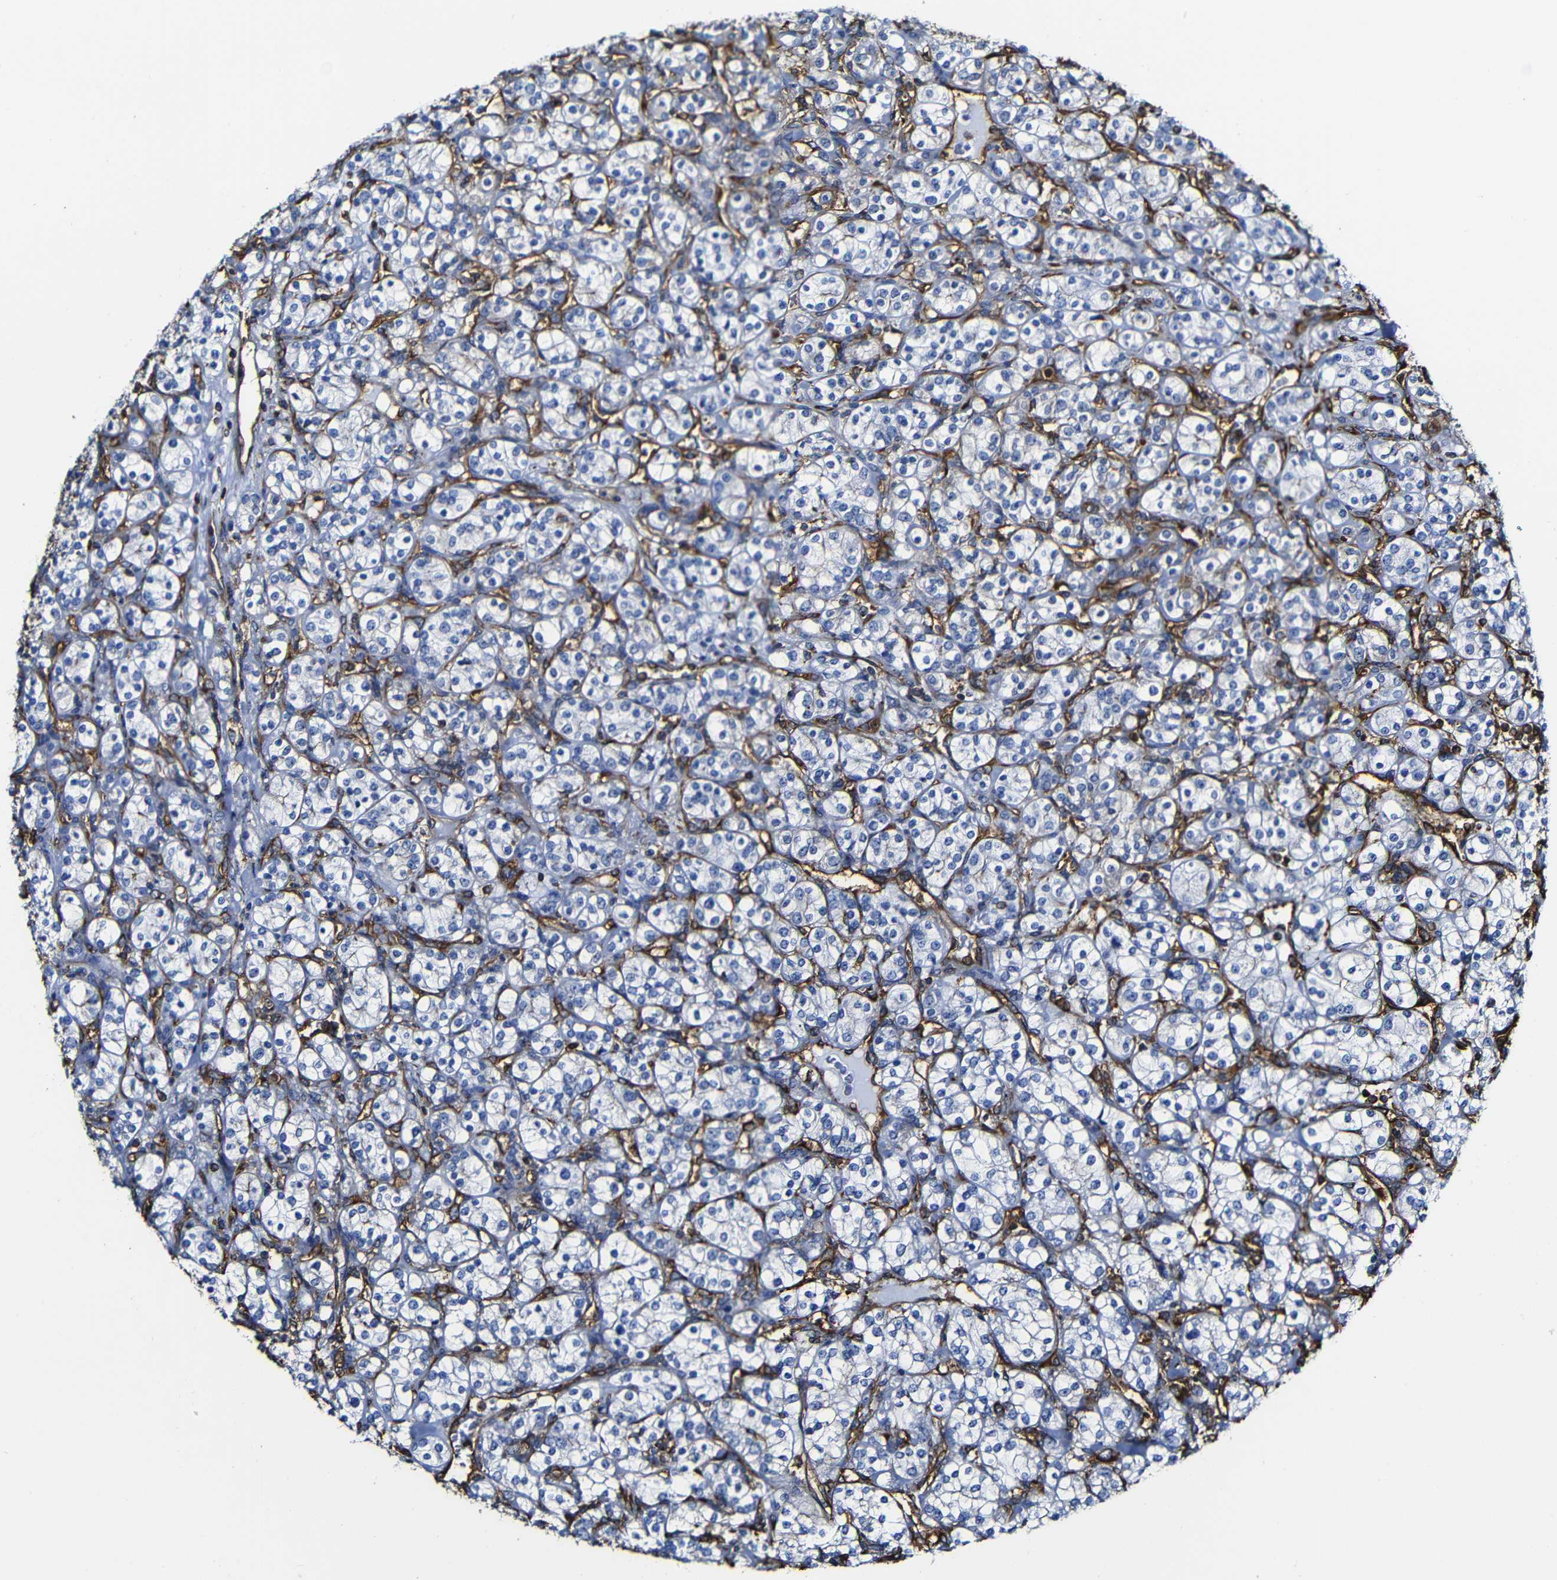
{"staining": {"intensity": "negative", "quantity": "none", "location": "none"}, "tissue": "renal cancer", "cell_type": "Tumor cells", "image_type": "cancer", "snomed": [{"axis": "morphology", "description": "Adenocarcinoma, NOS"}, {"axis": "topography", "description": "Kidney"}], "caption": "Tumor cells are negative for protein expression in human adenocarcinoma (renal). The staining was performed using DAB to visualize the protein expression in brown, while the nuclei were stained in blue with hematoxylin (Magnification: 20x).", "gene": "MSN", "patient": {"sex": "male", "age": 77}}